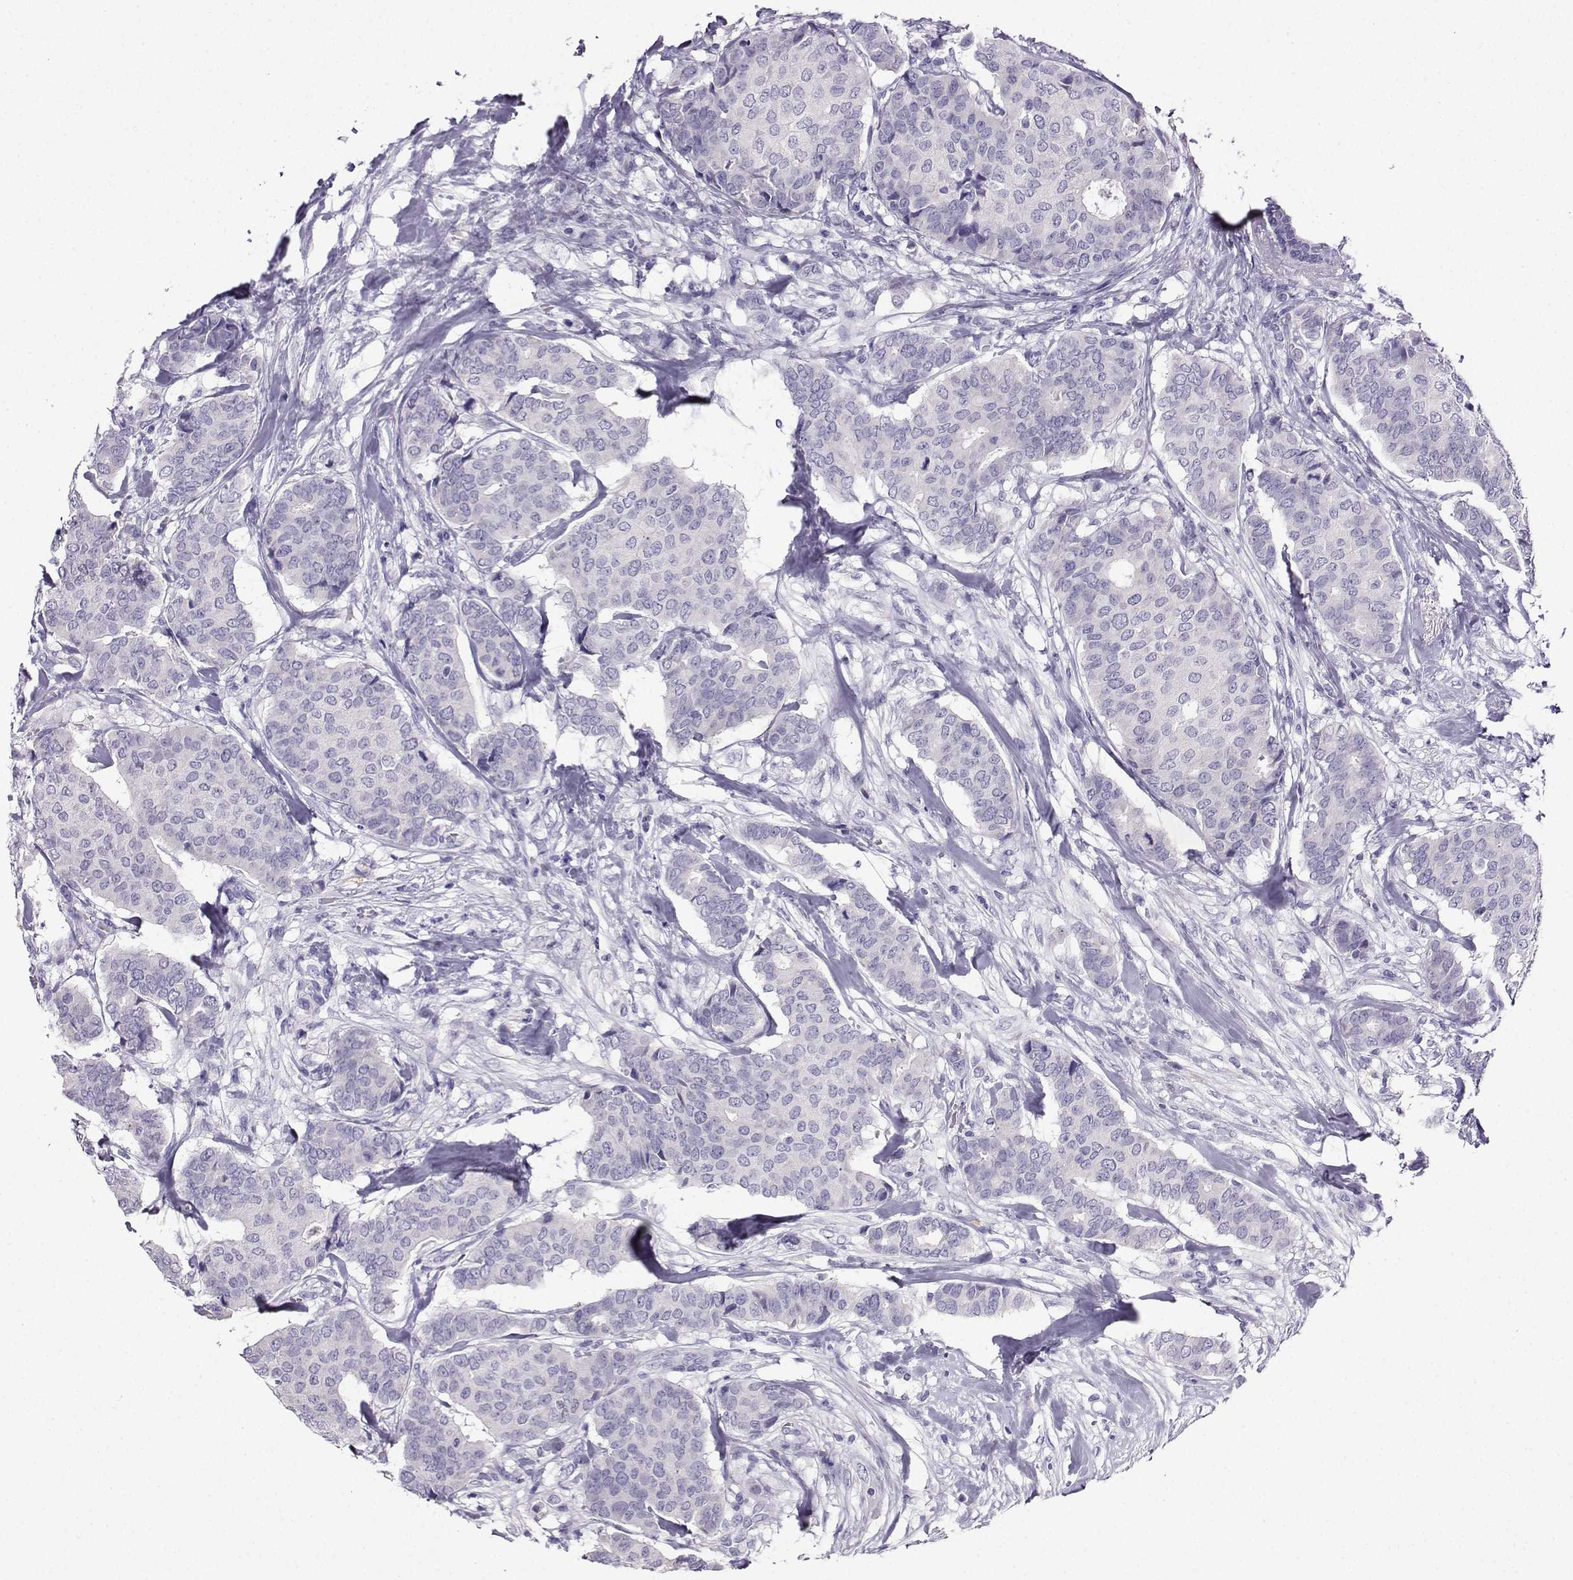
{"staining": {"intensity": "negative", "quantity": "none", "location": "none"}, "tissue": "breast cancer", "cell_type": "Tumor cells", "image_type": "cancer", "snomed": [{"axis": "morphology", "description": "Duct carcinoma"}, {"axis": "topography", "description": "Breast"}], "caption": "Immunohistochemical staining of breast infiltrating ductal carcinoma reveals no significant expression in tumor cells. (Brightfield microscopy of DAB immunohistochemistry (IHC) at high magnification).", "gene": "LINGO1", "patient": {"sex": "female", "age": 75}}